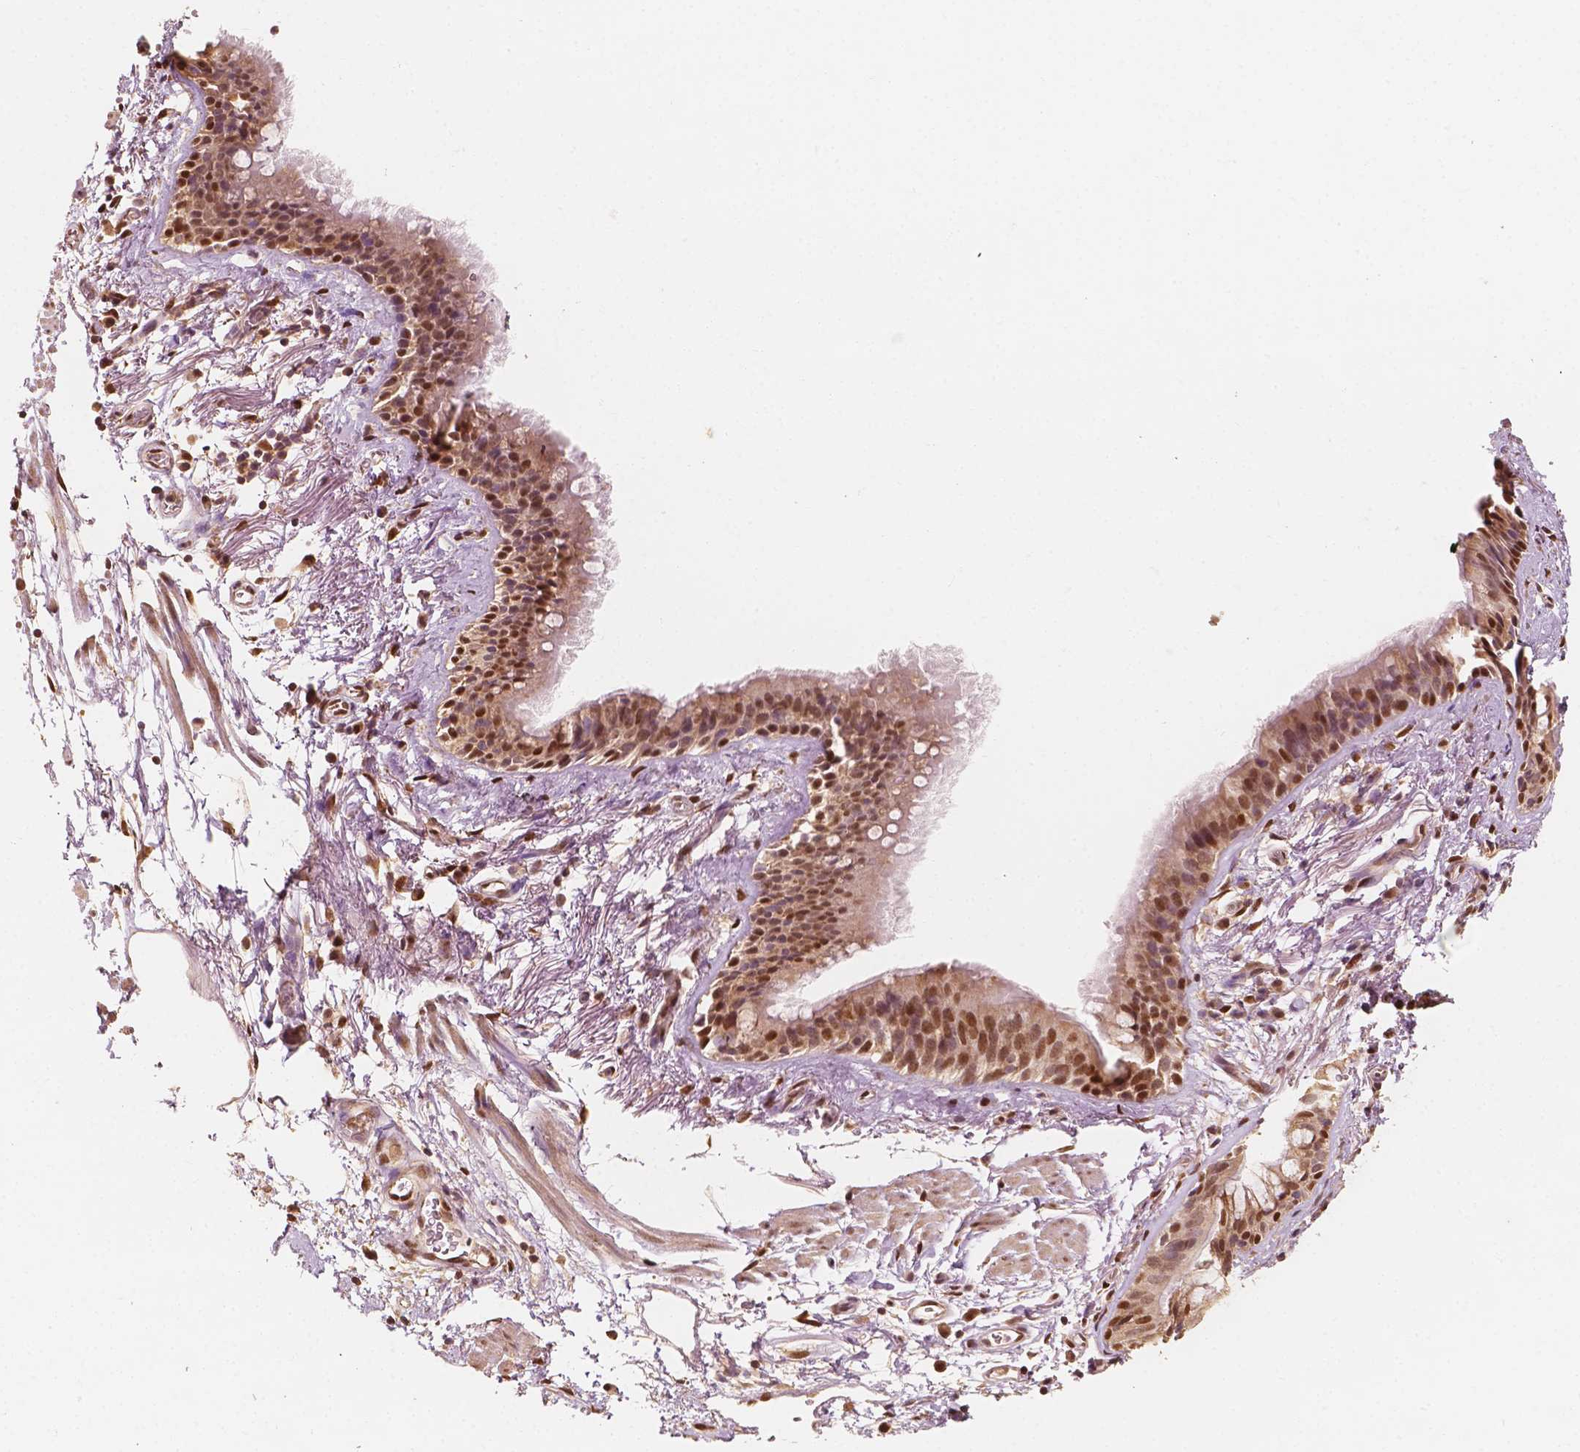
{"staining": {"intensity": "moderate", "quantity": ">75%", "location": "nuclear"}, "tissue": "bronchus", "cell_type": "Respiratory epithelial cells", "image_type": "normal", "snomed": [{"axis": "morphology", "description": "Normal tissue, NOS"}, {"axis": "topography", "description": "Cartilage tissue"}, {"axis": "topography", "description": "Bronchus"}], "caption": "IHC (DAB) staining of unremarkable bronchus shows moderate nuclear protein expression in approximately >75% of respiratory epithelial cells.", "gene": "TBC1D17", "patient": {"sex": "male", "age": 58}}